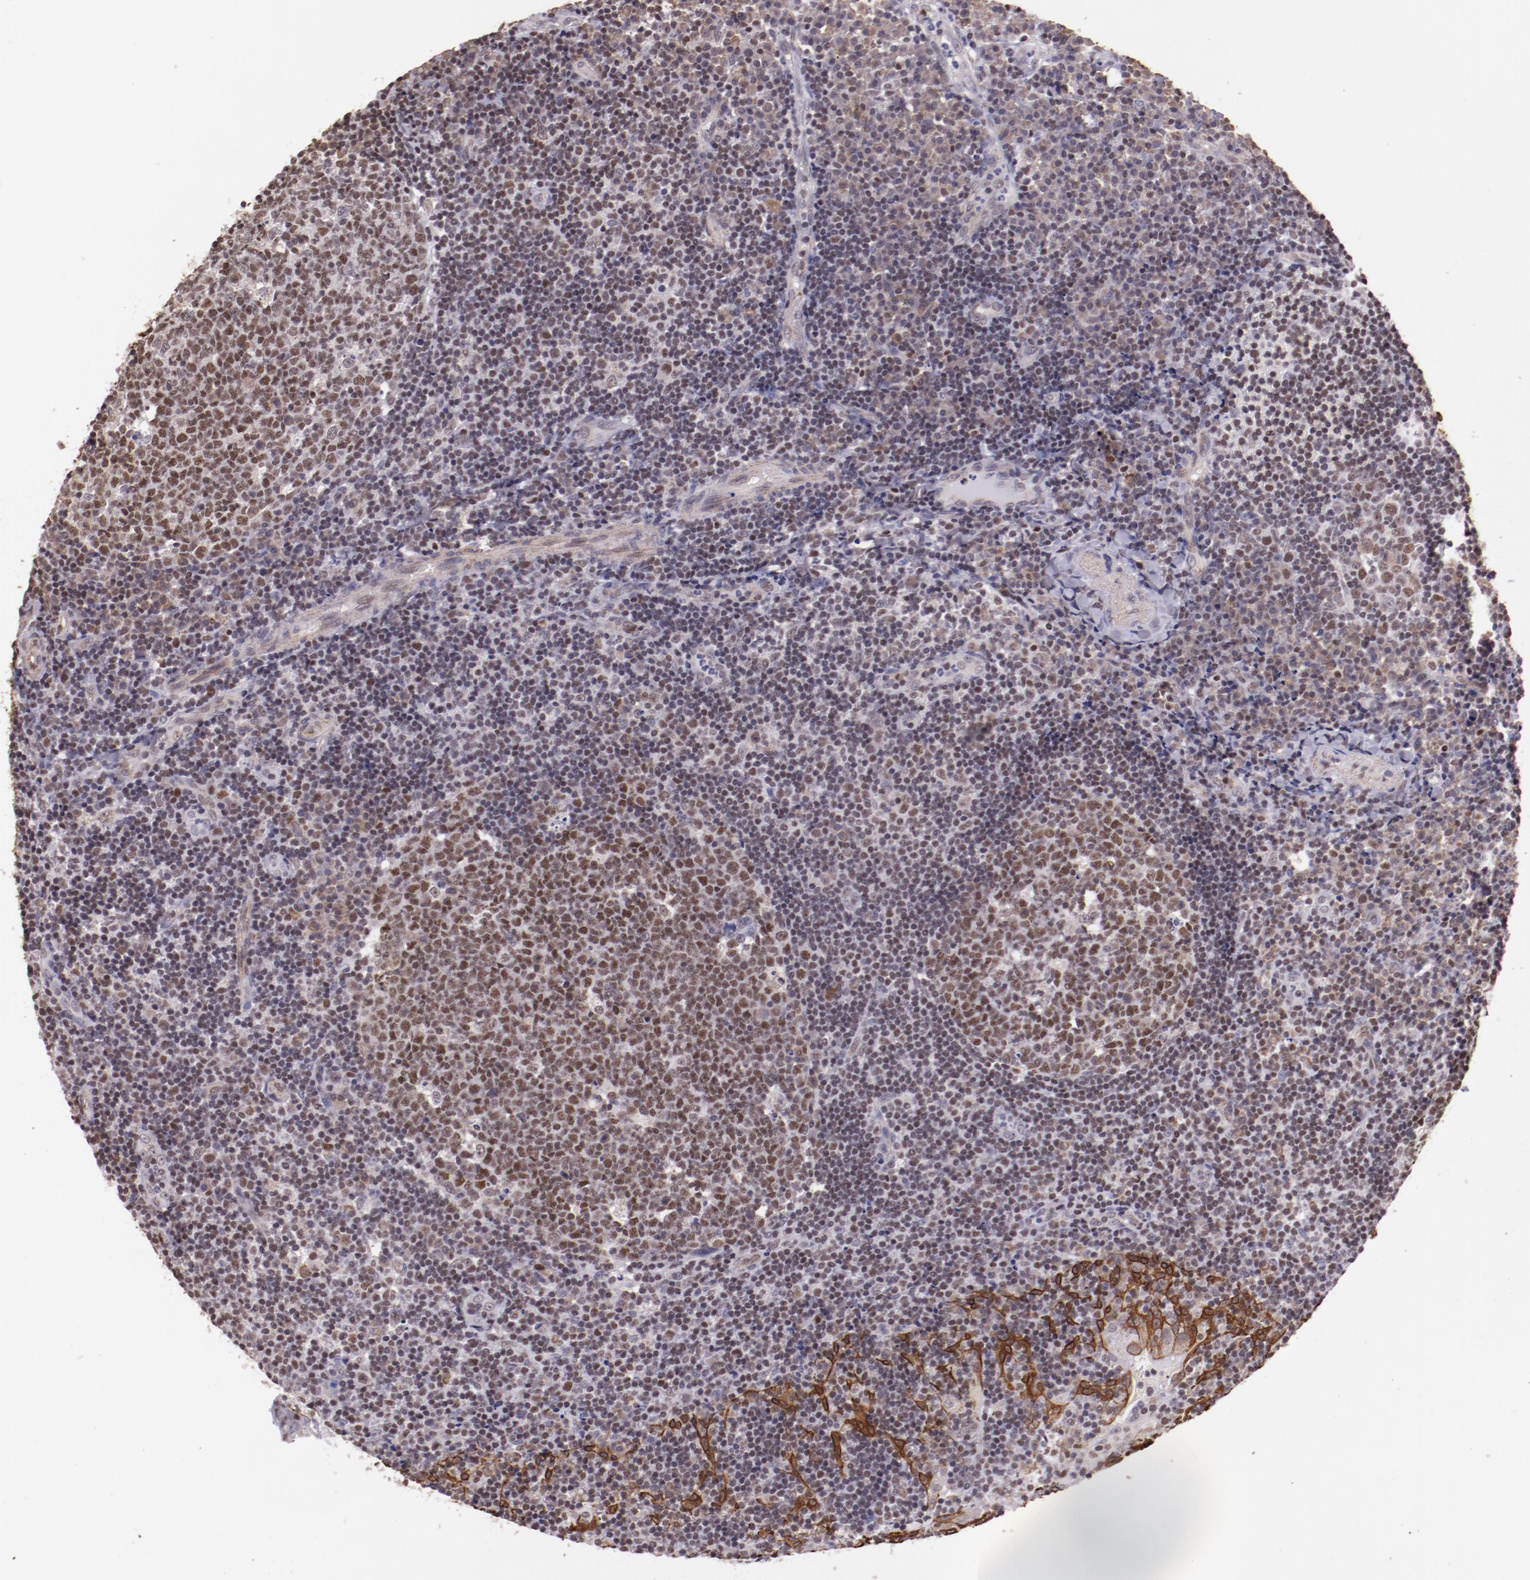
{"staining": {"intensity": "moderate", "quantity": ">75%", "location": "nuclear"}, "tissue": "tonsil", "cell_type": "Germinal center cells", "image_type": "normal", "snomed": [{"axis": "morphology", "description": "Normal tissue, NOS"}, {"axis": "topography", "description": "Tonsil"}], "caption": "Immunohistochemistry micrograph of benign tonsil: human tonsil stained using immunohistochemistry (IHC) displays medium levels of moderate protein expression localized specifically in the nuclear of germinal center cells, appearing as a nuclear brown color.", "gene": "ELF1", "patient": {"sex": "female", "age": 40}}